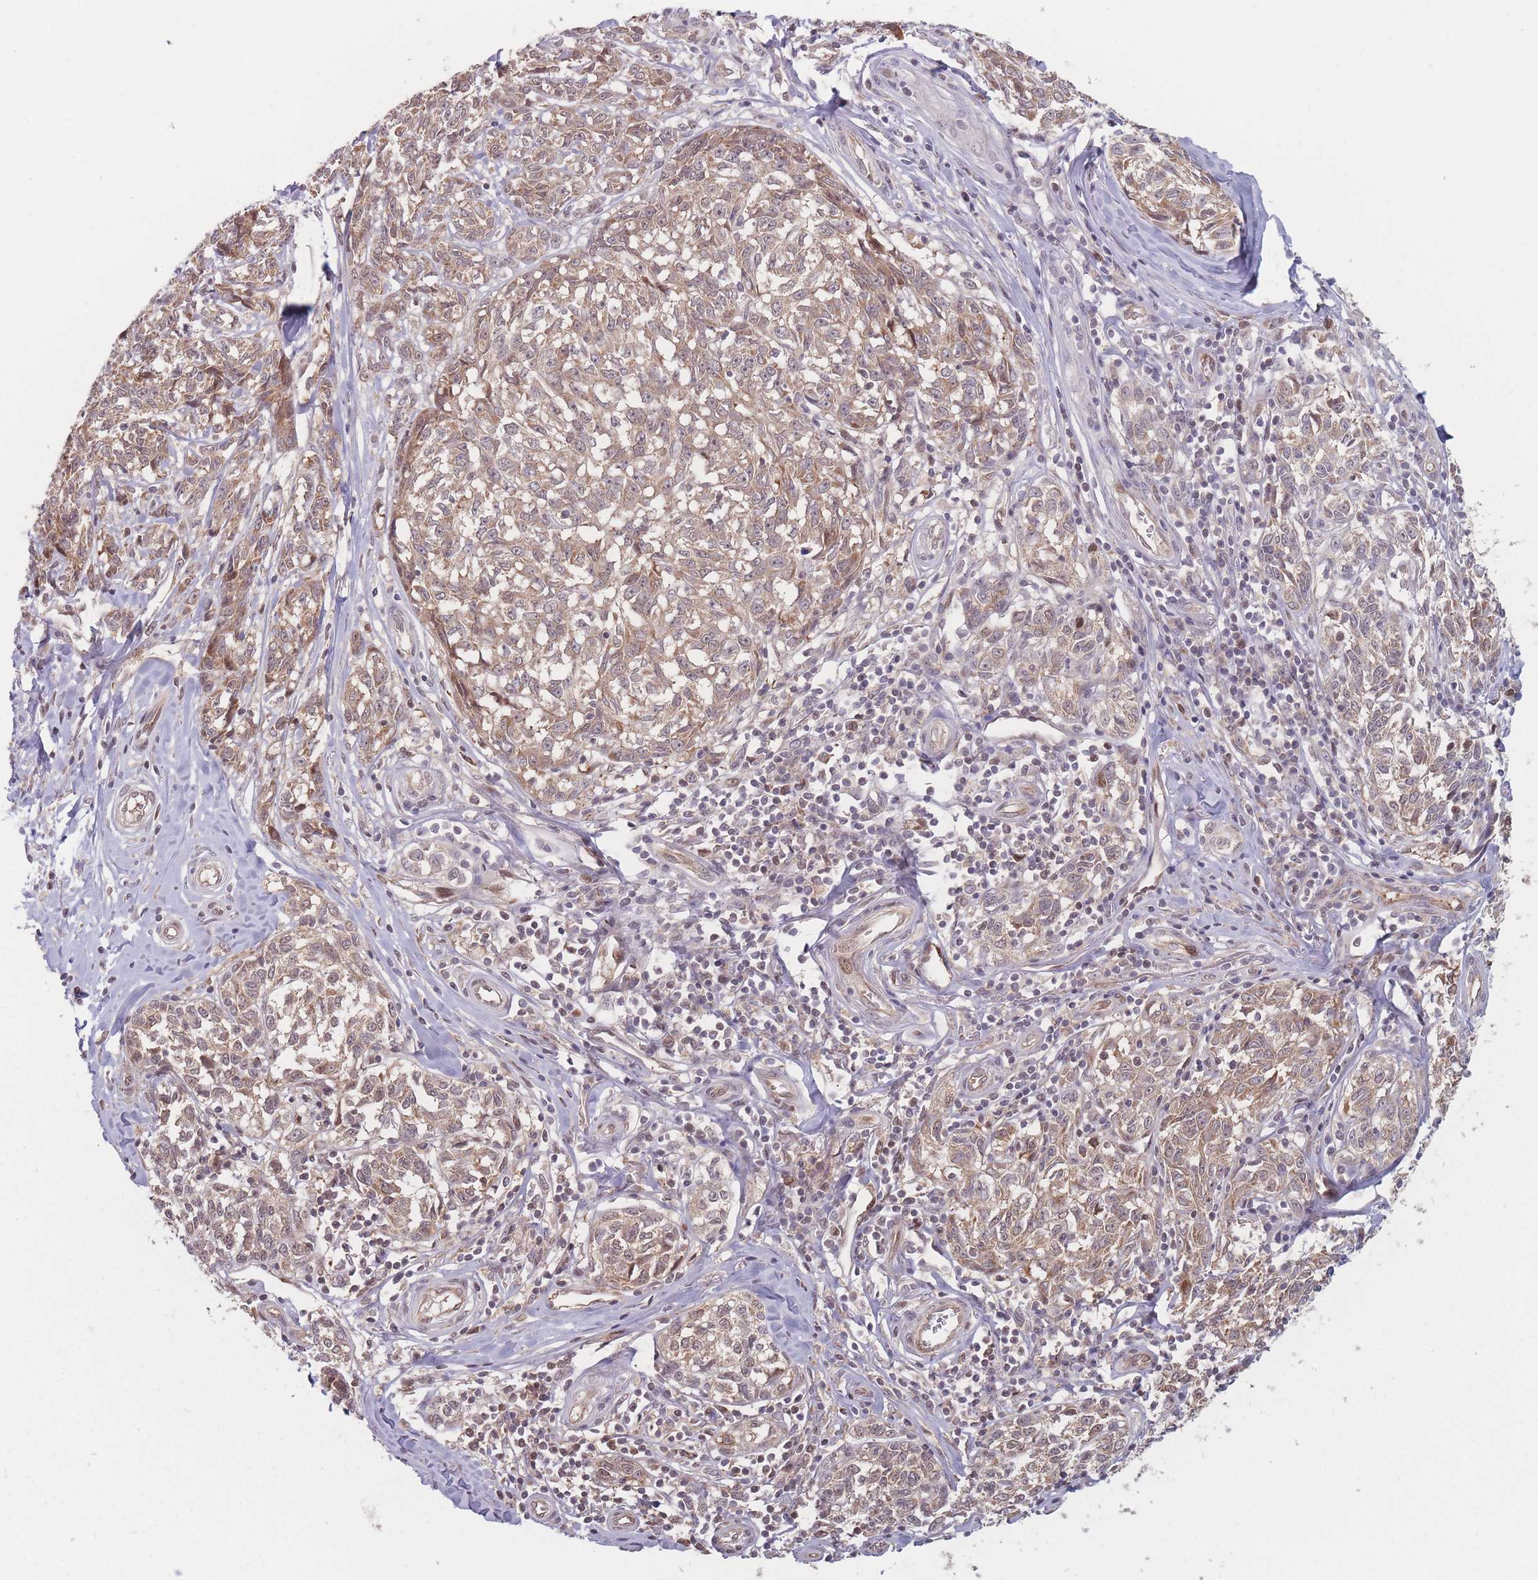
{"staining": {"intensity": "moderate", "quantity": ">75%", "location": "cytoplasmic/membranous"}, "tissue": "melanoma", "cell_type": "Tumor cells", "image_type": "cancer", "snomed": [{"axis": "morphology", "description": "Normal tissue, NOS"}, {"axis": "morphology", "description": "Malignant melanoma, NOS"}, {"axis": "topography", "description": "Skin"}], "caption": "Protein staining of melanoma tissue shows moderate cytoplasmic/membranous expression in about >75% of tumor cells.", "gene": "RPS18", "patient": {"sex": "female", "age": 64}}